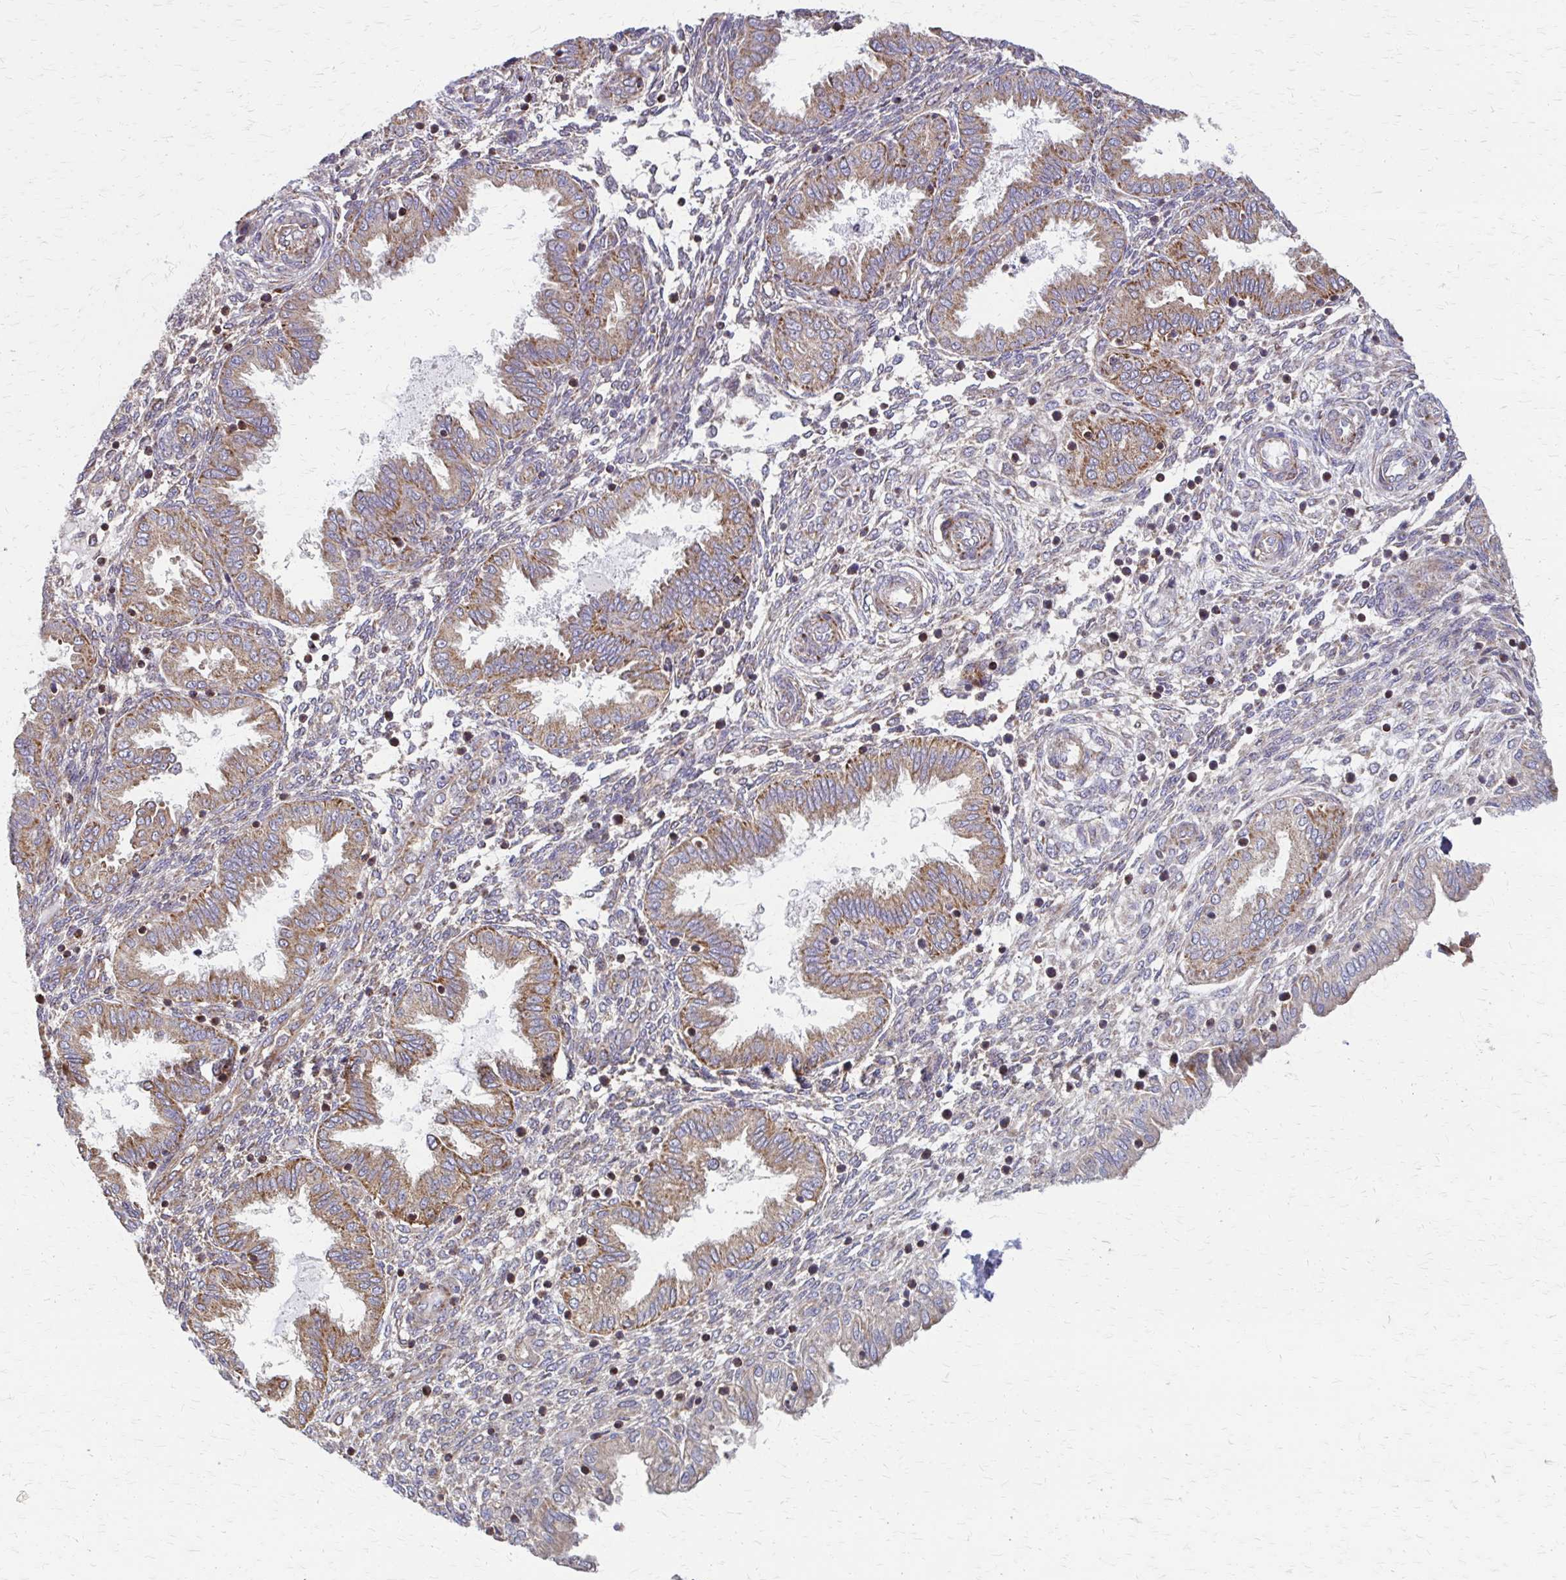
{"staining": {"intensity": "moderate", "quantity": "<25%", "location": "cytoplasmic/membranous"}, "tissue": "endometrium", "cell_type": "Cells in endometrial stroma", "image_type": "normal", "snomed": [{"axis": "morphology", "description": "Normal tissue, NOS"}, {"axis": "topography", "description": "Endometrium"}], "caption": "Cells in endometrial stroma display low levels of moderate cytoplasmic/membranous positivity in about <25% of cells in unremarkable human endometrium. (DAB (3,3'-diaminobenzidine) IHC with brightfield microscopy, high magnification).", "gene": "EEF2", "patient": {"sex": "female", "age": 33}}